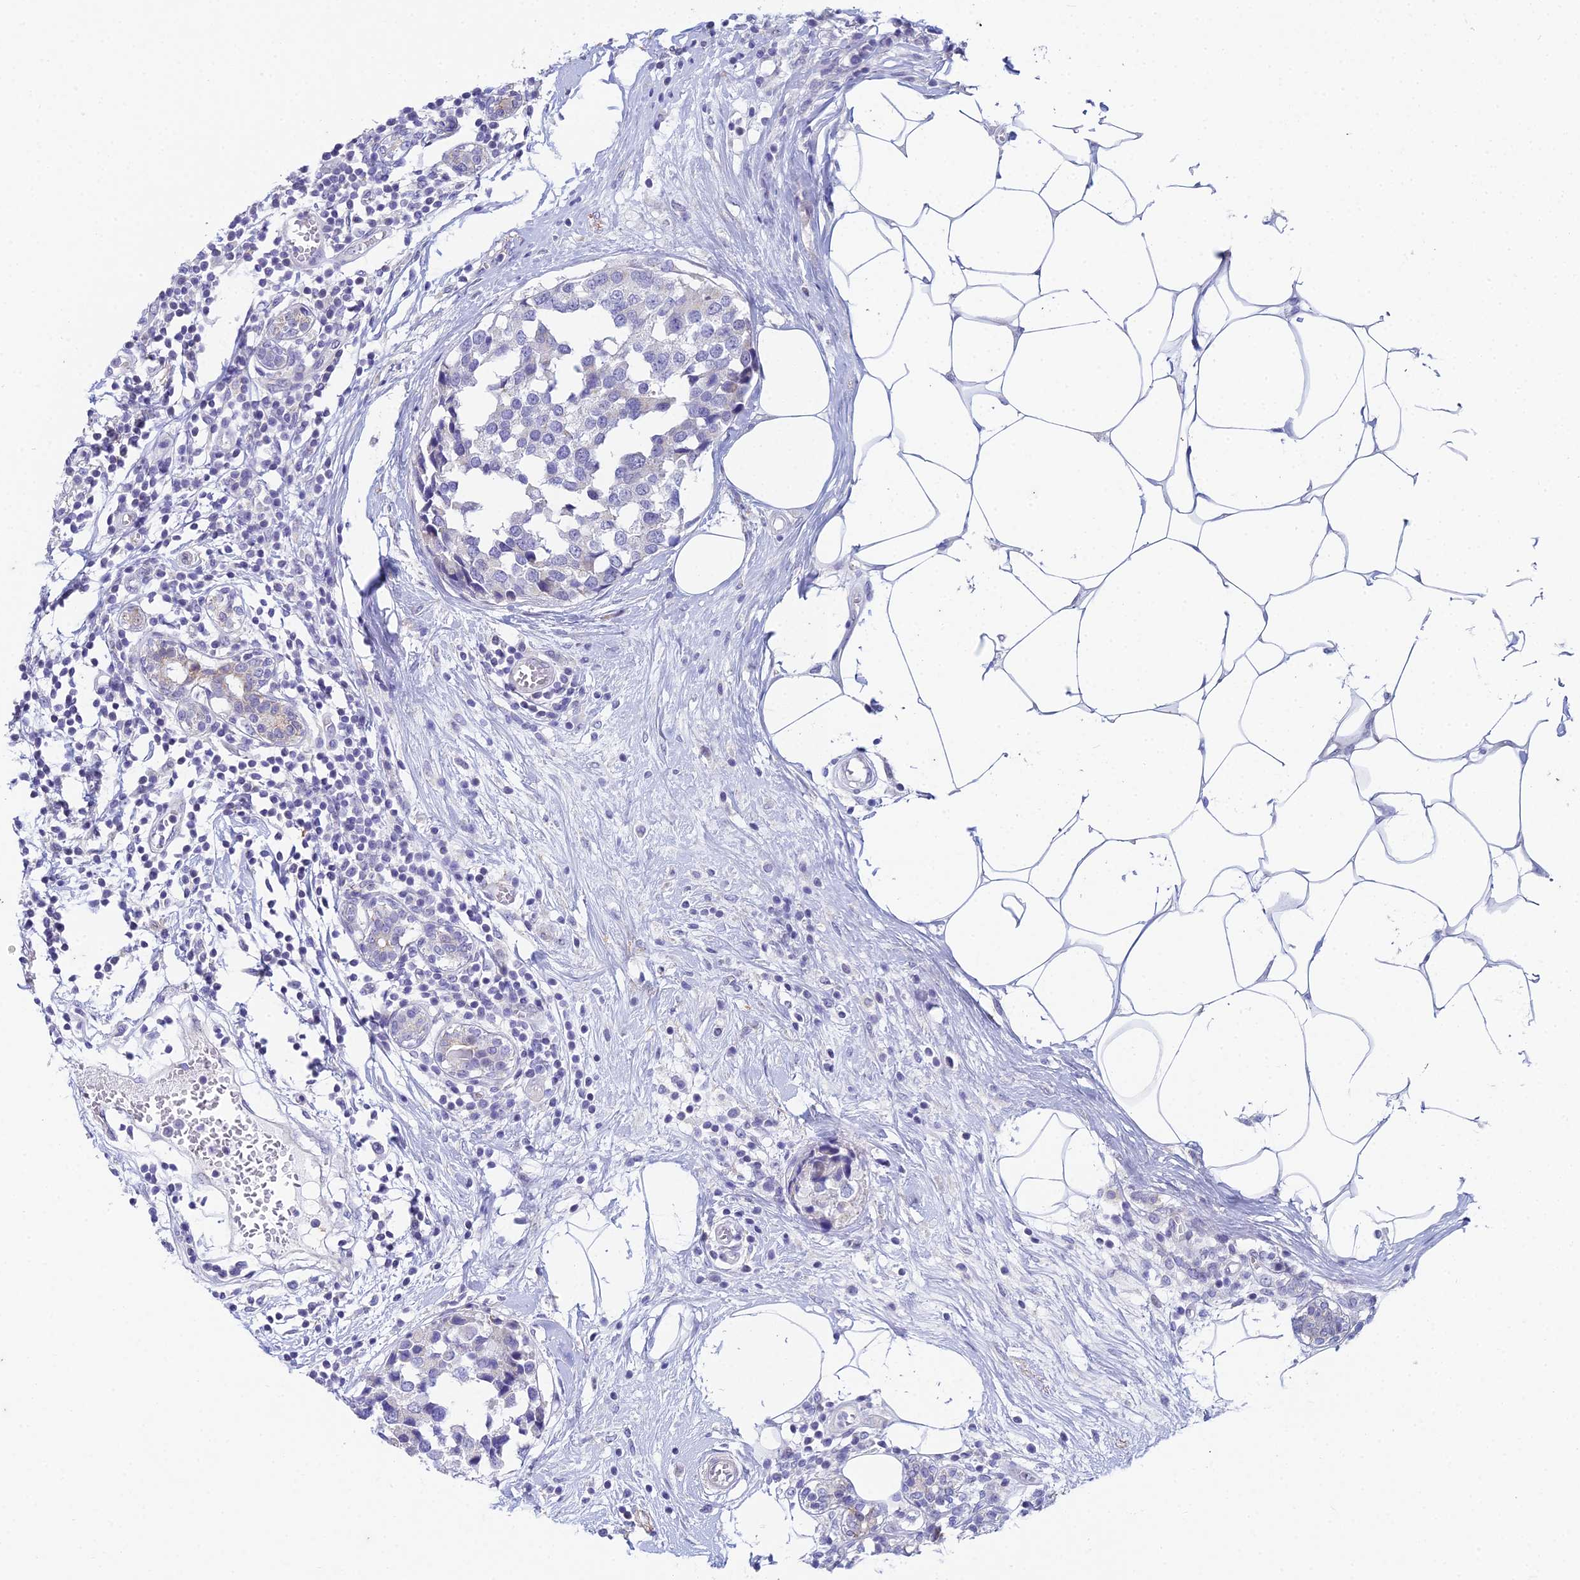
{"staining": {"intensity": "negative", "quantity": "none", "location": "none"}, "tissue": "breast cancer", "cell_type": "Tumor cells", "image_type": "cancer", "snomed": [{"axis": "morphology", "description": "Lobular carcinoma"}, {"axis": "topography", "description": "Breast"}], "caption": "Tumor cells show no significant protein positivity in lobular carcinoma (breast).", "gene": "EEF2KMT", "patient": {"sex": "female", "age": 59}}